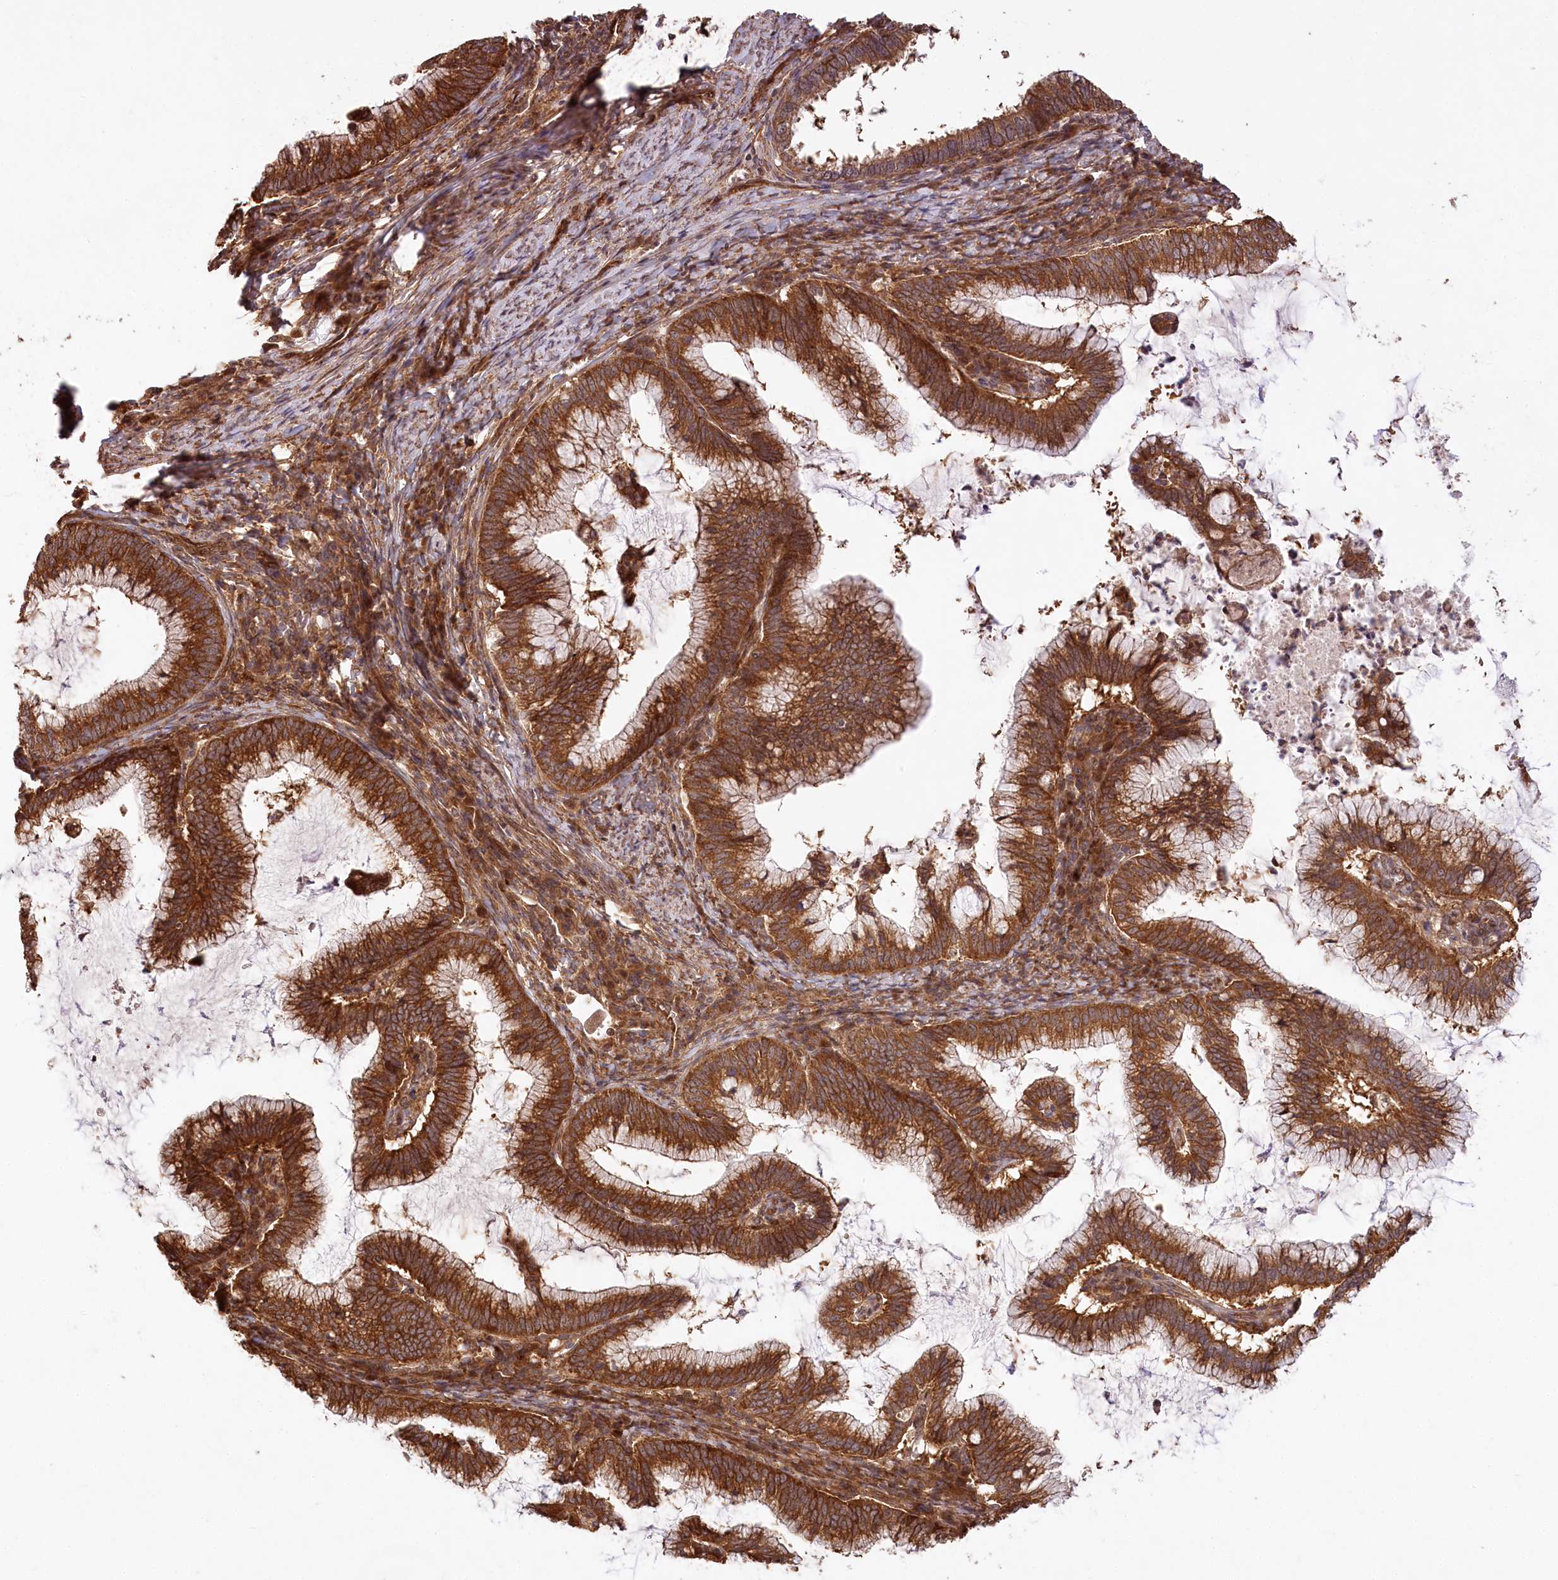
{"staining": {"intensity": "strong", "quantity": ">75%", "location": "cytoplasmic/membranous"}, "tissue": "cervical cancer", "cell_type": "Tumor cells", "image_type": "cancer", "snomed": [{"axis": "morphology", "description": "Adenocarcinoma, NOS"}, {"axis": "topography", "description": "Cervix"}], "caption": "Strong cytoplasmic/membranous expression for a protein is seen in about >75% of tumor cells of cervical cancer using immunohistochemistry.", "gene": "LSS", "patient": {"sex": "female", "age": 36}}